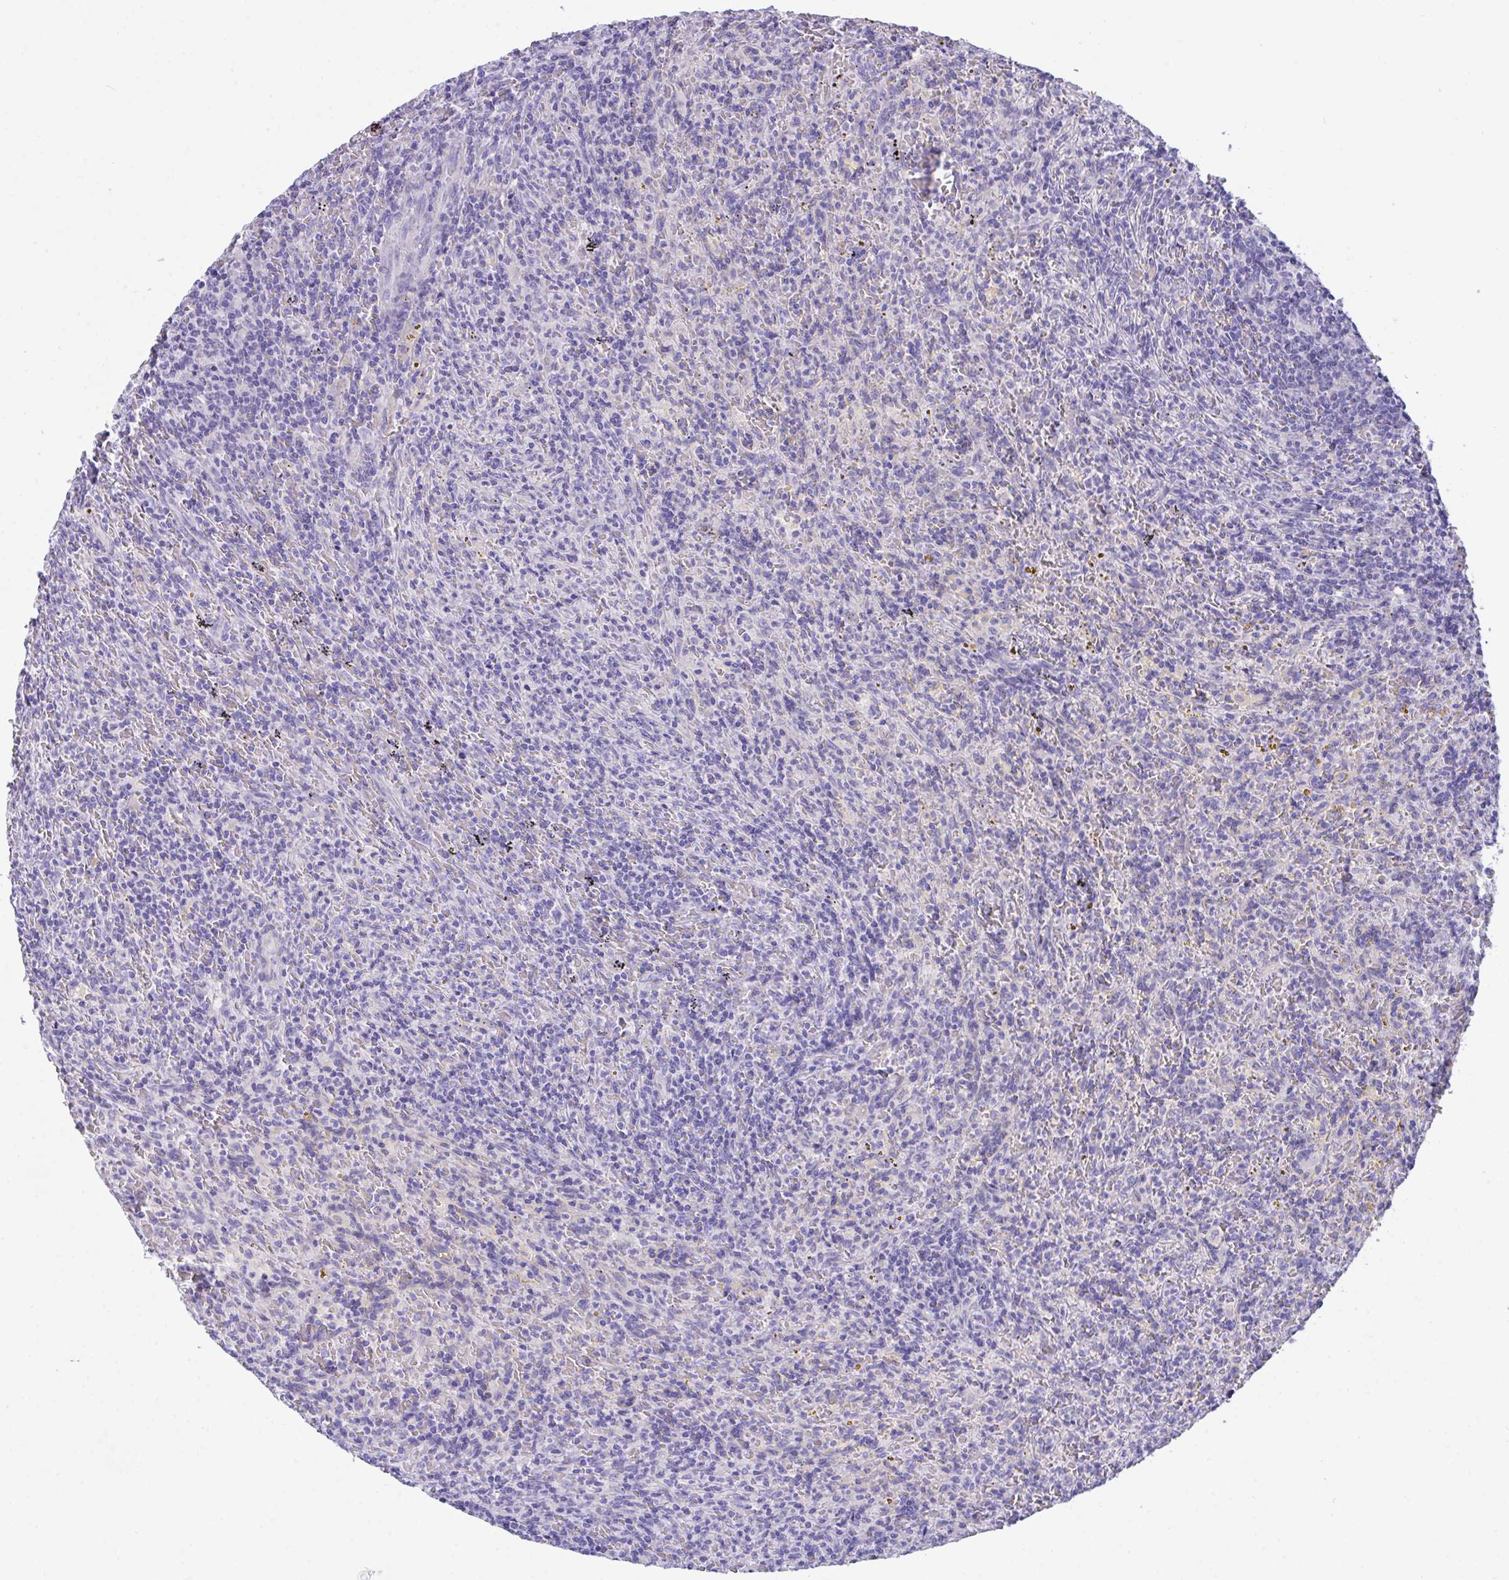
{"staining": {"intensity": "negative", "quantity": "none", "location": "none"}, "tissue": "lymphoma", "cell_type": "Tumor cells", "image_type": "cancer", "snomed": [{"axis": "morphology", "description": "Malignant lymphoma, non-Hodgkin's type, Low grade"}, {"axis": "topography", "description": "Spleen"}], "caption": "This is a photomicrograph of immunohistochemistry staining of low-grade malignant lymphoma, non-Hodgkin's type, which shows no staining in tumor cells.", "gene": "TMEM106B", "patient": {"sex": "female", "age": 70}}